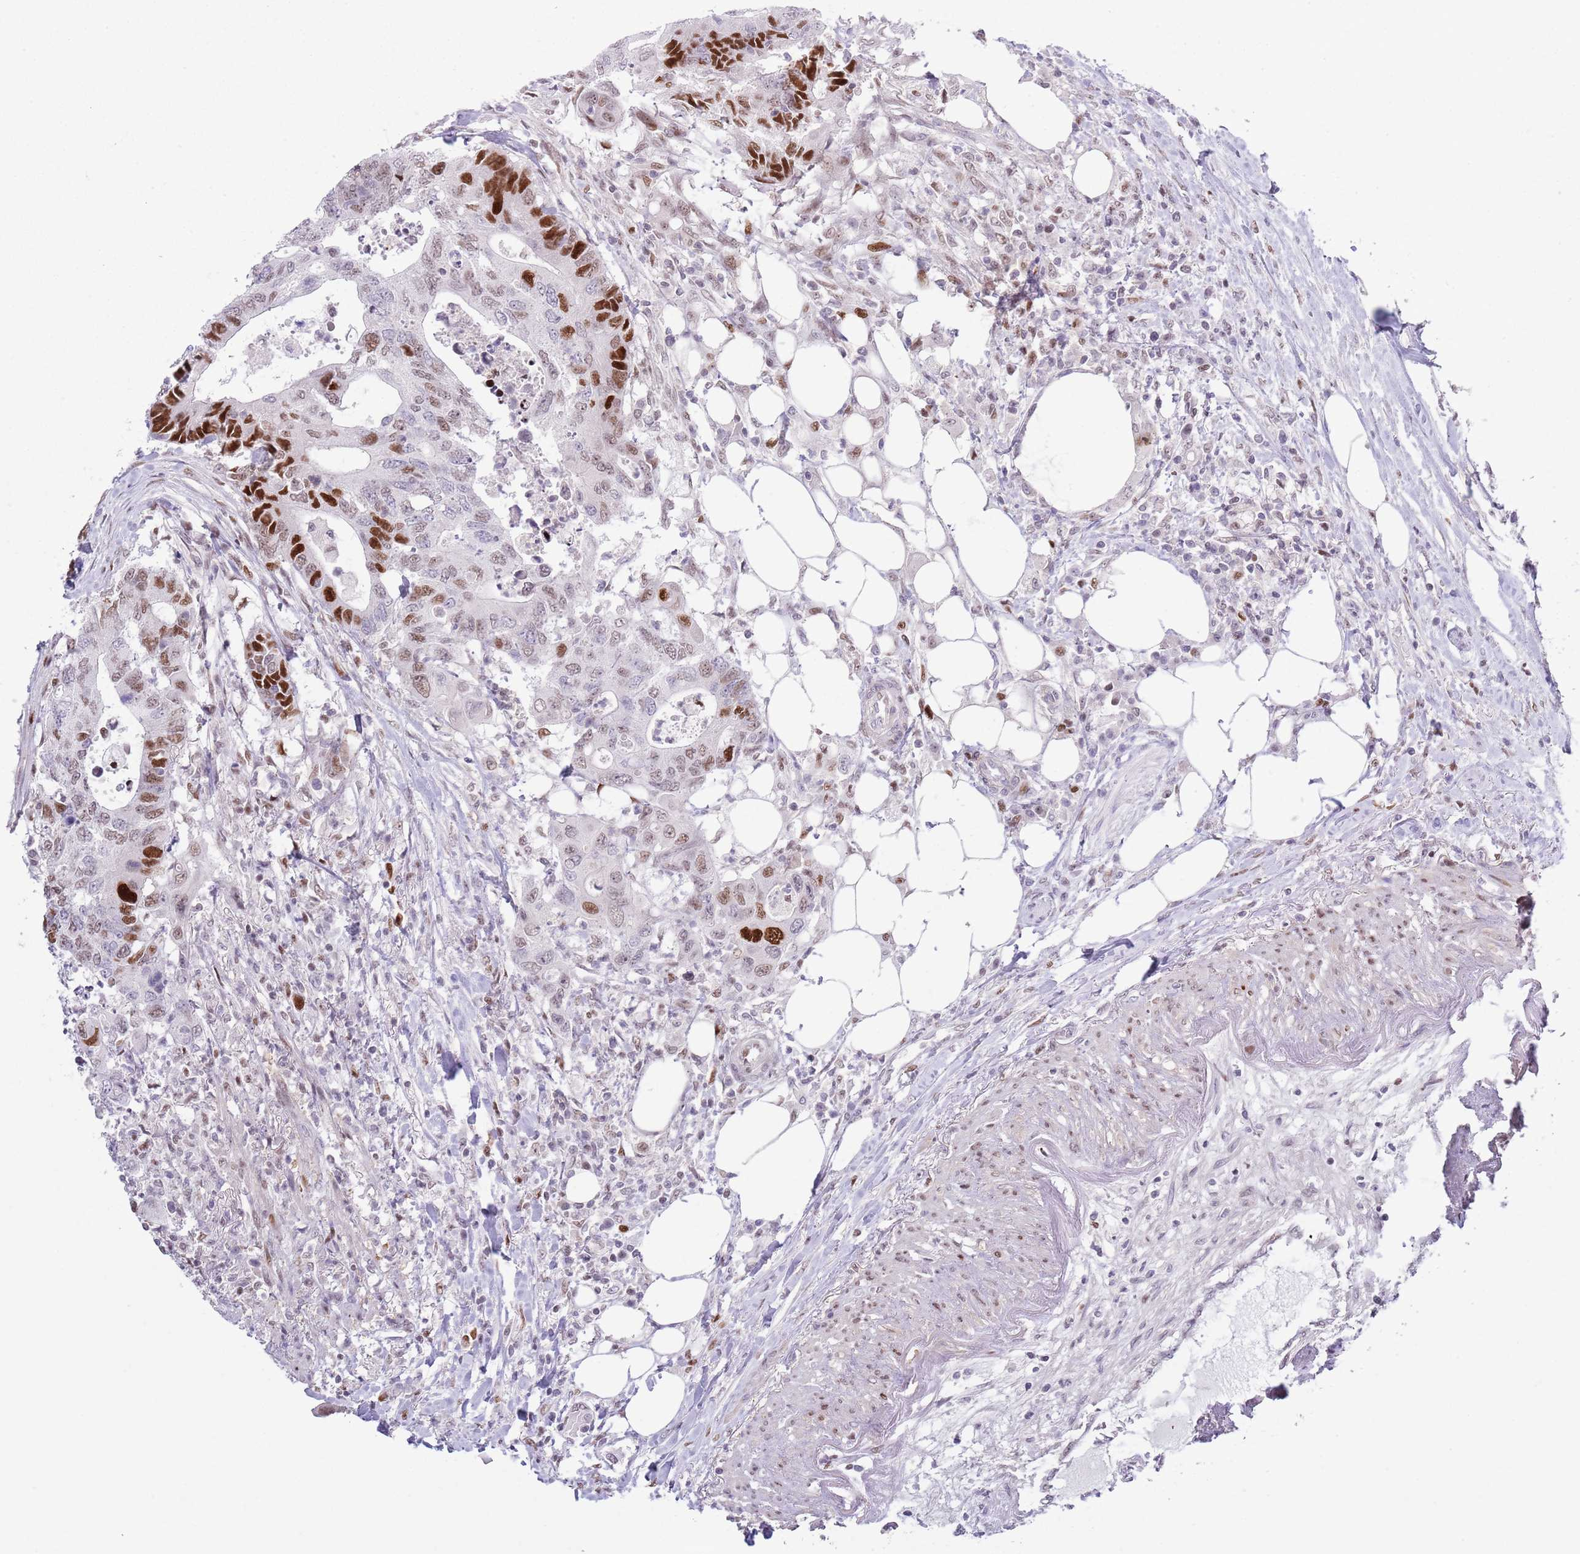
{"staining": {"intensity": "strong", "quantity": "25%-75%", "location": "nuclear"}, "tissue": "colorectal cancer", "cell_type": "Tumor cells", "image_type": "cancer", "snomed": [{"axis": "morphology", "description": "Adenocarcinoma, NOS"}, {"axis": "topography", "description": "Colon"}], "caption": "Adenocarcinoma (colorectal) stained with DAB immunohistochemistry shows high levels of strong nuclear positivity in approximately 25%-75% of tumor cells.", "gene": "MFSD10", "patient": {"sex": "male", "age": 71}}